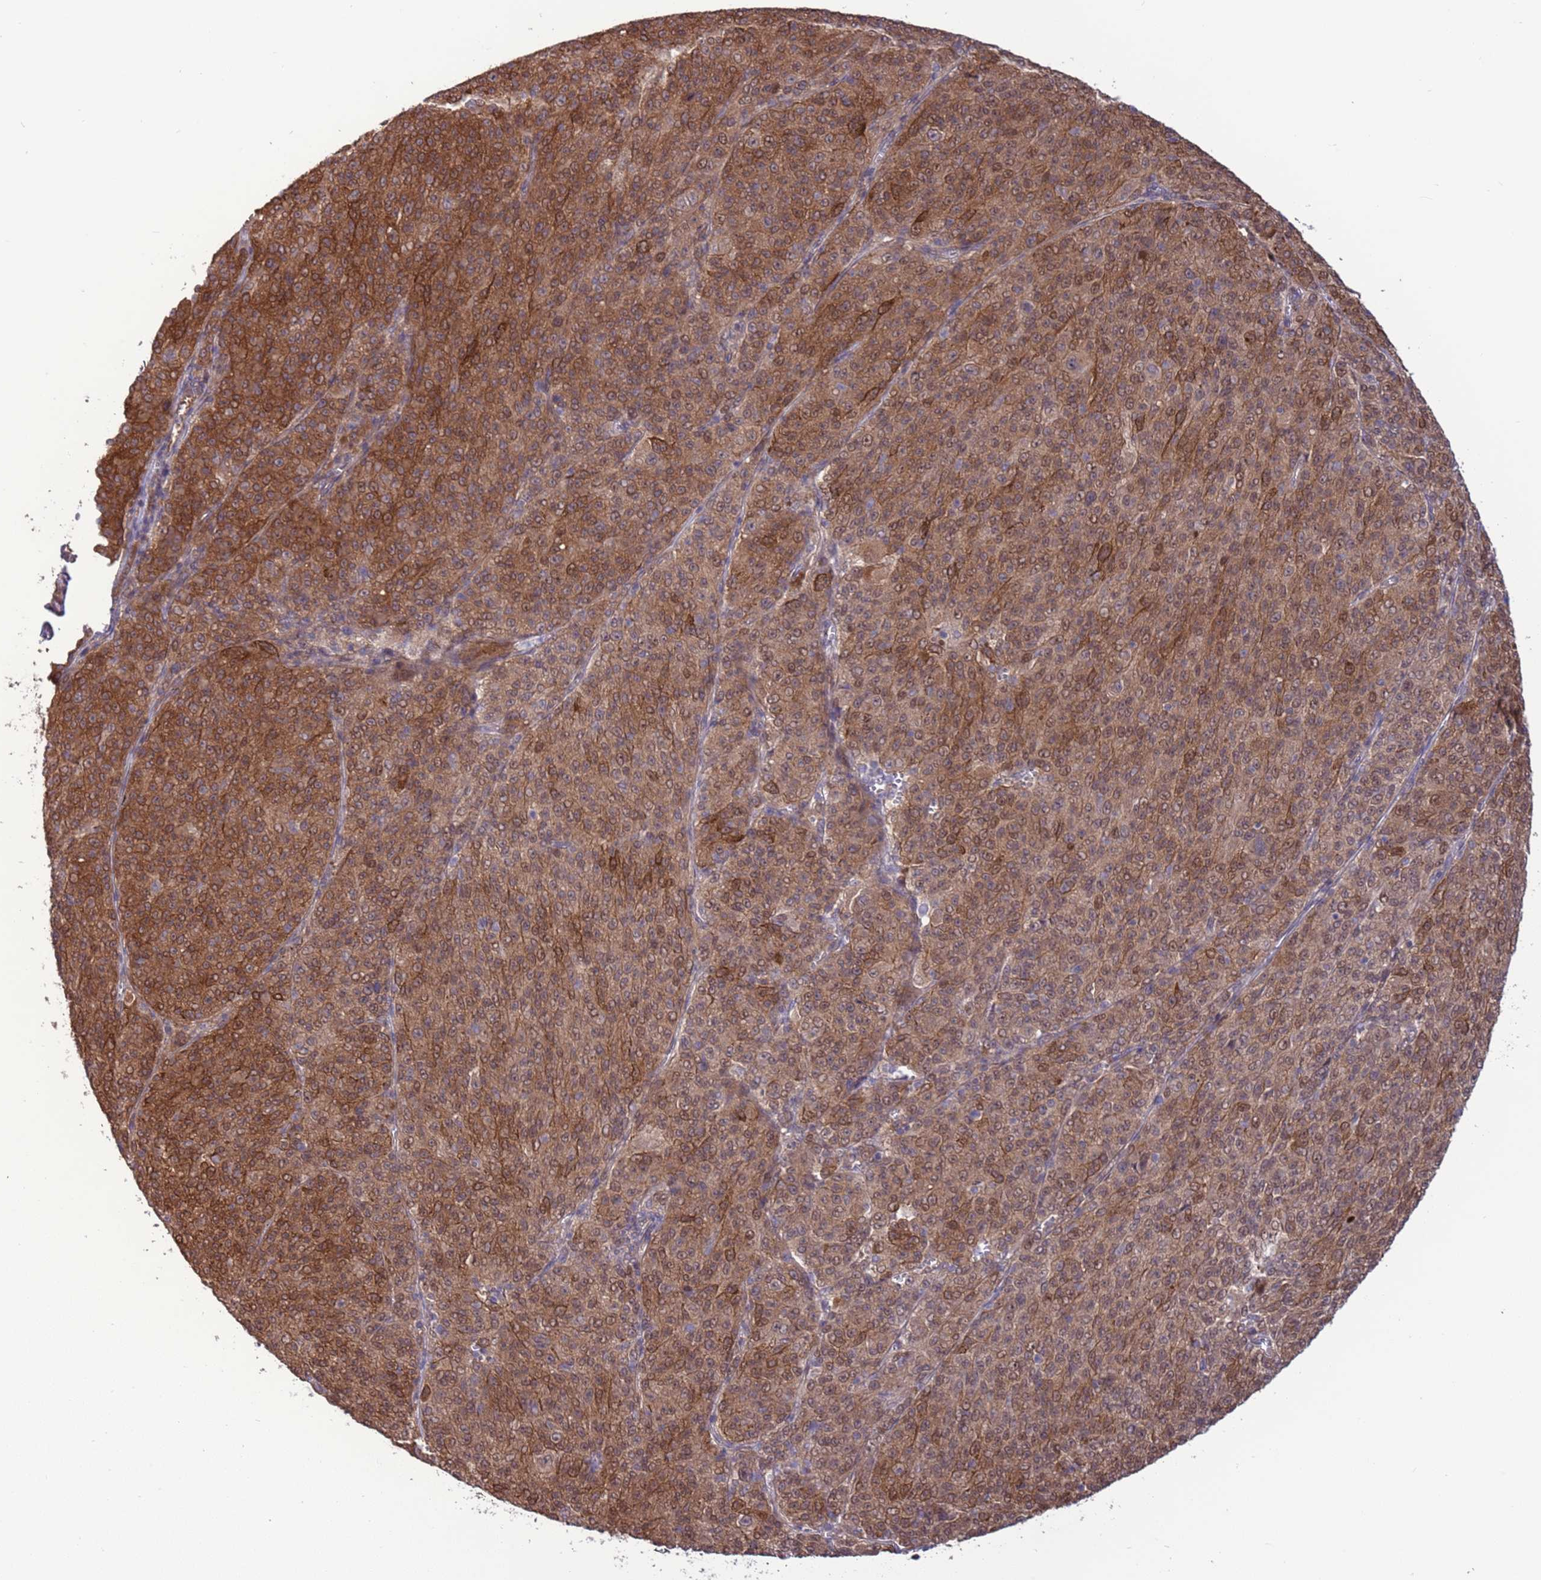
{"staining": {"intensity": "moderate", "quantity": ">75%", "location": "cytoplasmic/membranous,nuclear"}, "tissue": "melanoma", "cell_type": "Tumor cells", "image_type": "cancer", "snomed": [{"axis": "morphology", "description": "Malignant melanoma, NOS"}, {"axis": "topography", "description": "Skin"}], "caption": "Approximately >75% of tumor cells in human melanoma exhibit moderate cytoplasmic/membranous and nuclear protein positivity as visualized by brown immunohistochemical staining.", "gene": "GJA10", "patient": {"sex": "female", "age": 52}}